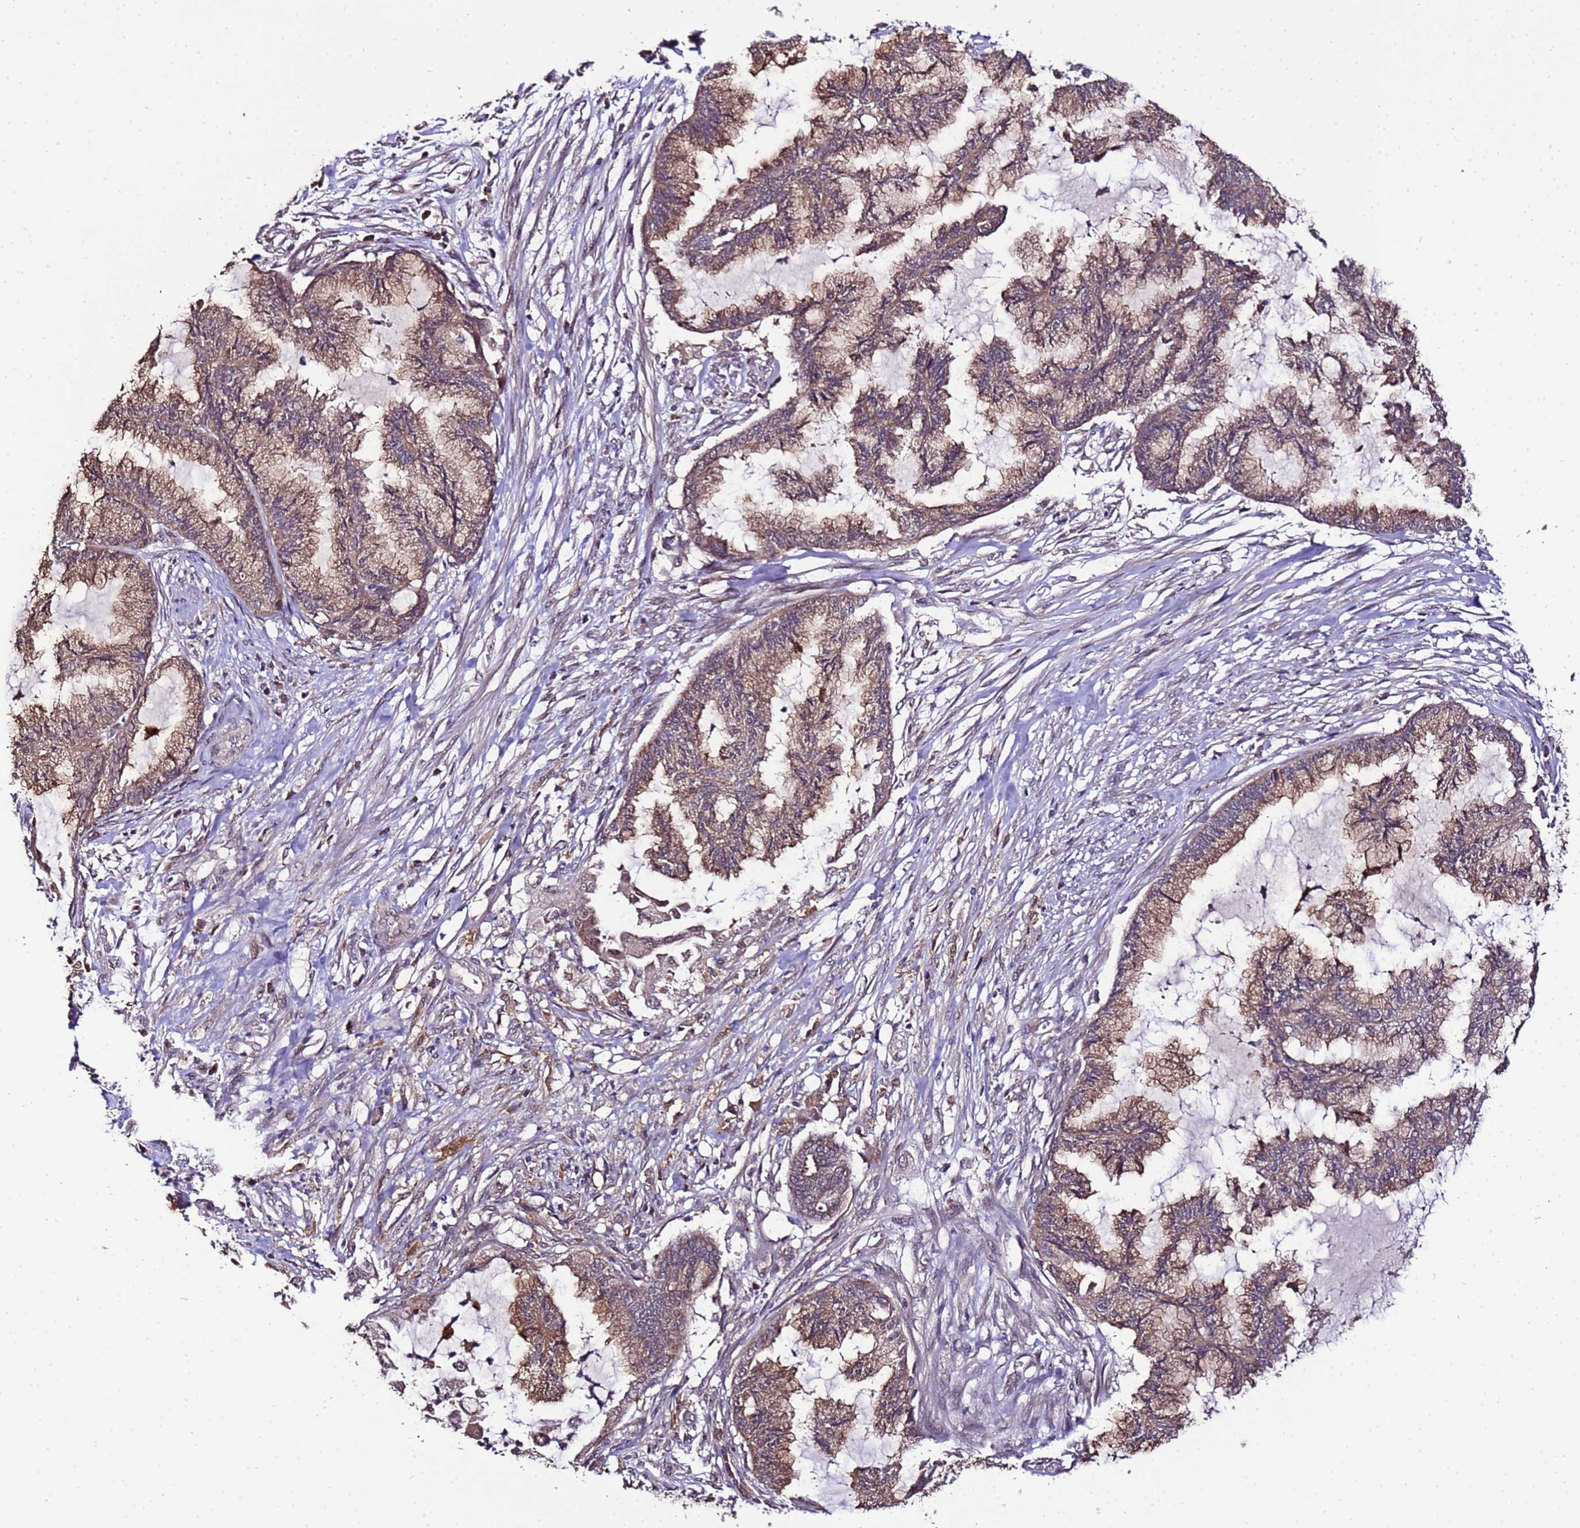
{"staining": {"intensity": "moderate", "quantity": ">75%", "location": "cytoplasmic/membranous"}, "tissue": "endometrial cancer", "cell_type": "Tumor cells", "image_type": "cancer", "snomed": [{"axis": "morphology", "description": "Adenocarcinoma, NOS"}, {"axis": "topography", "description": "Endometrium"}], "caption": "Human endometrial cancer (adenocarcinoma) stained with a protein marker demonstrates moderate staining in tumor cells.", "gene": "ZNF329", "patient": {"sex": "female", "age": 86}}